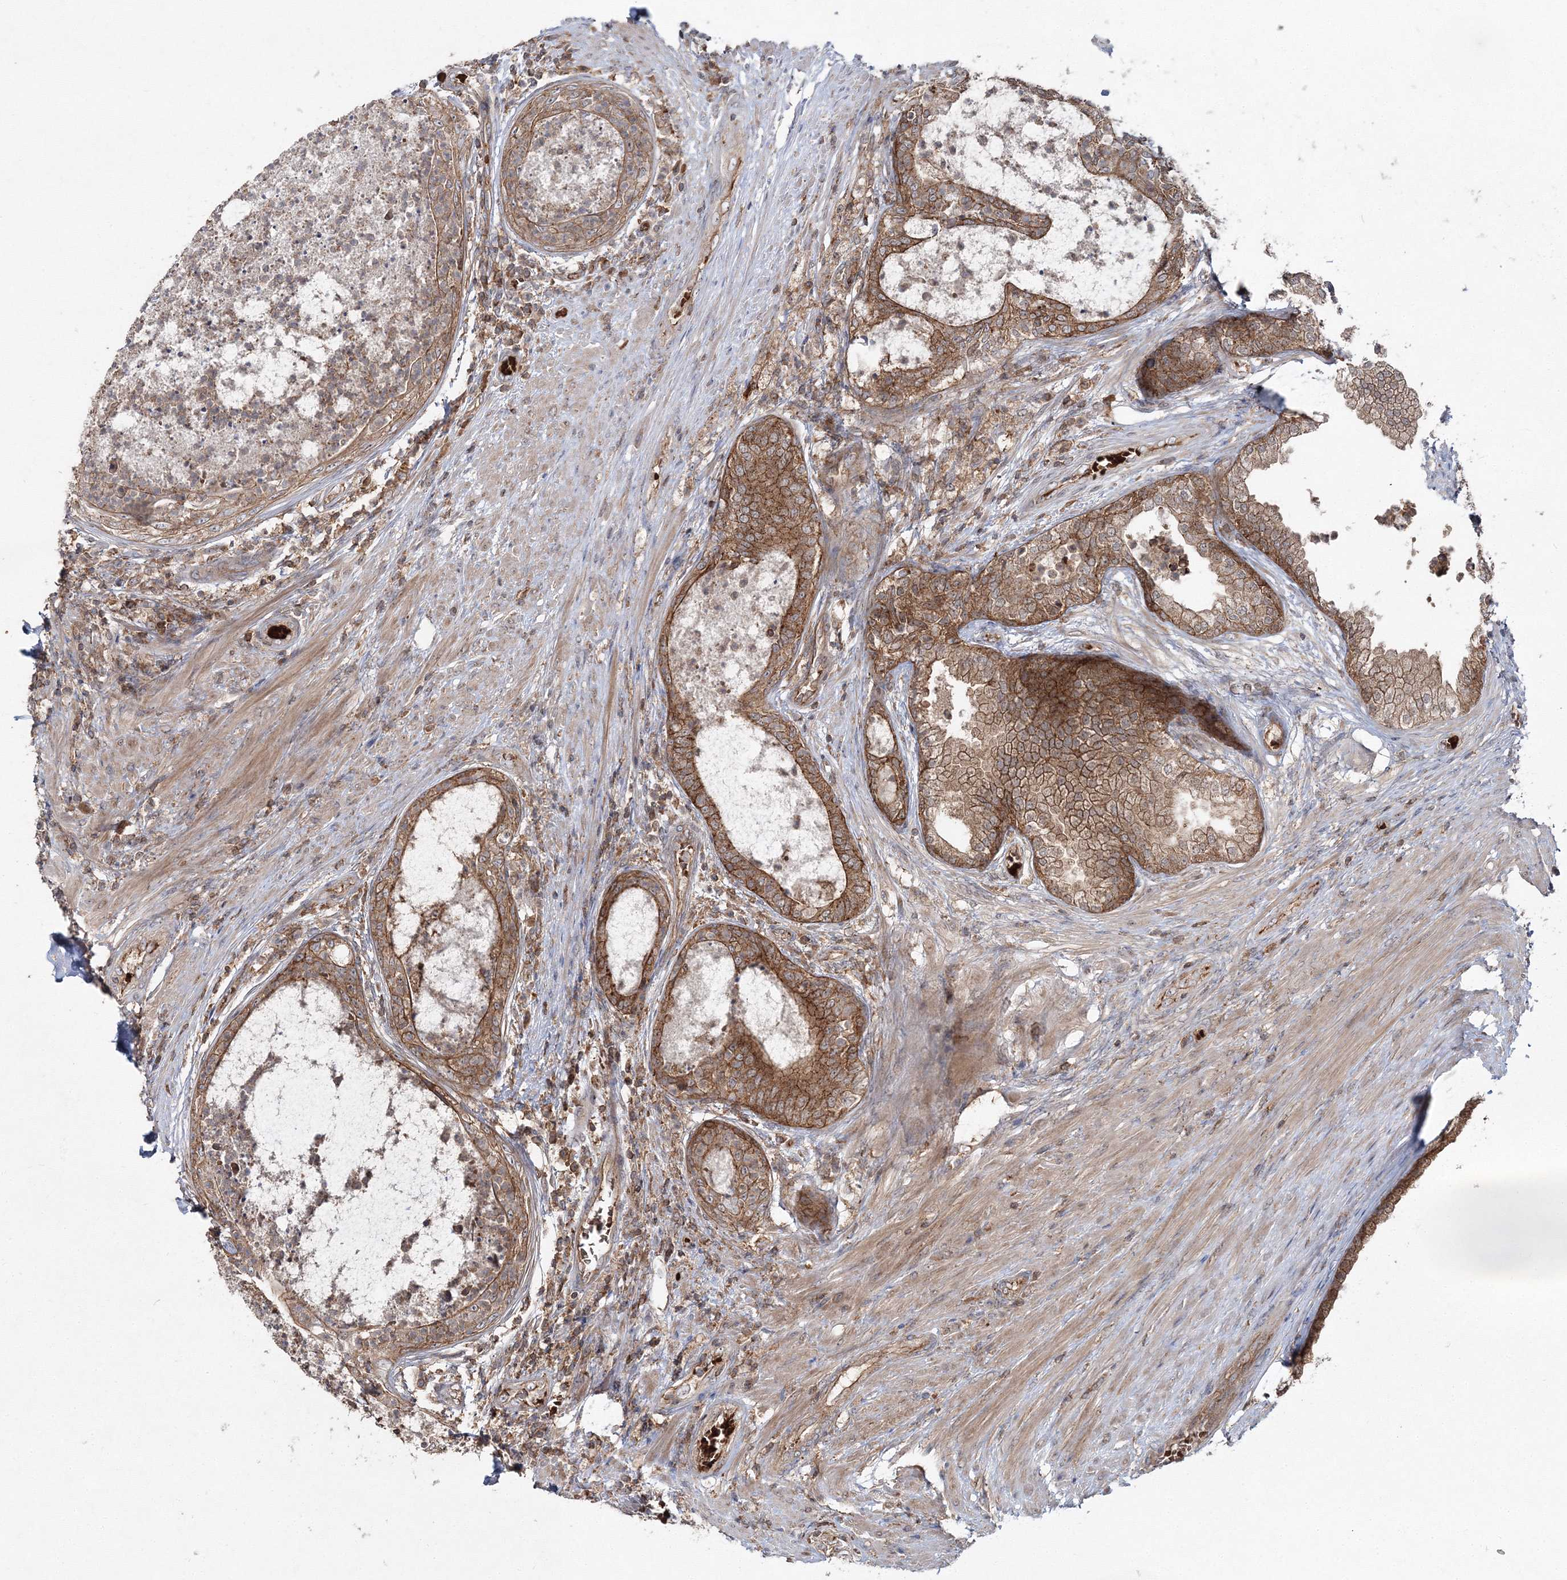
{"staining": {"intensity": "moderate", "quantity": ">75%", "location": "cytoplasmic/membranous"}, "tissue": "prostate", "cell_type": "Glandular cells", "image_type": "normal", "snomed": [{"axis": "morphology", "description": "Normal tissue, NOS"}, {"axis": "topography", "description": "Prostate"}], "caption": "Immunohistochemical staining of normal prostate exhibits moderate cytoplasmic/membranous protein staining in approximately >75% of glandular cells.", "gene": "PCBD2", "patient": {"sex": "male", "age": 76}}